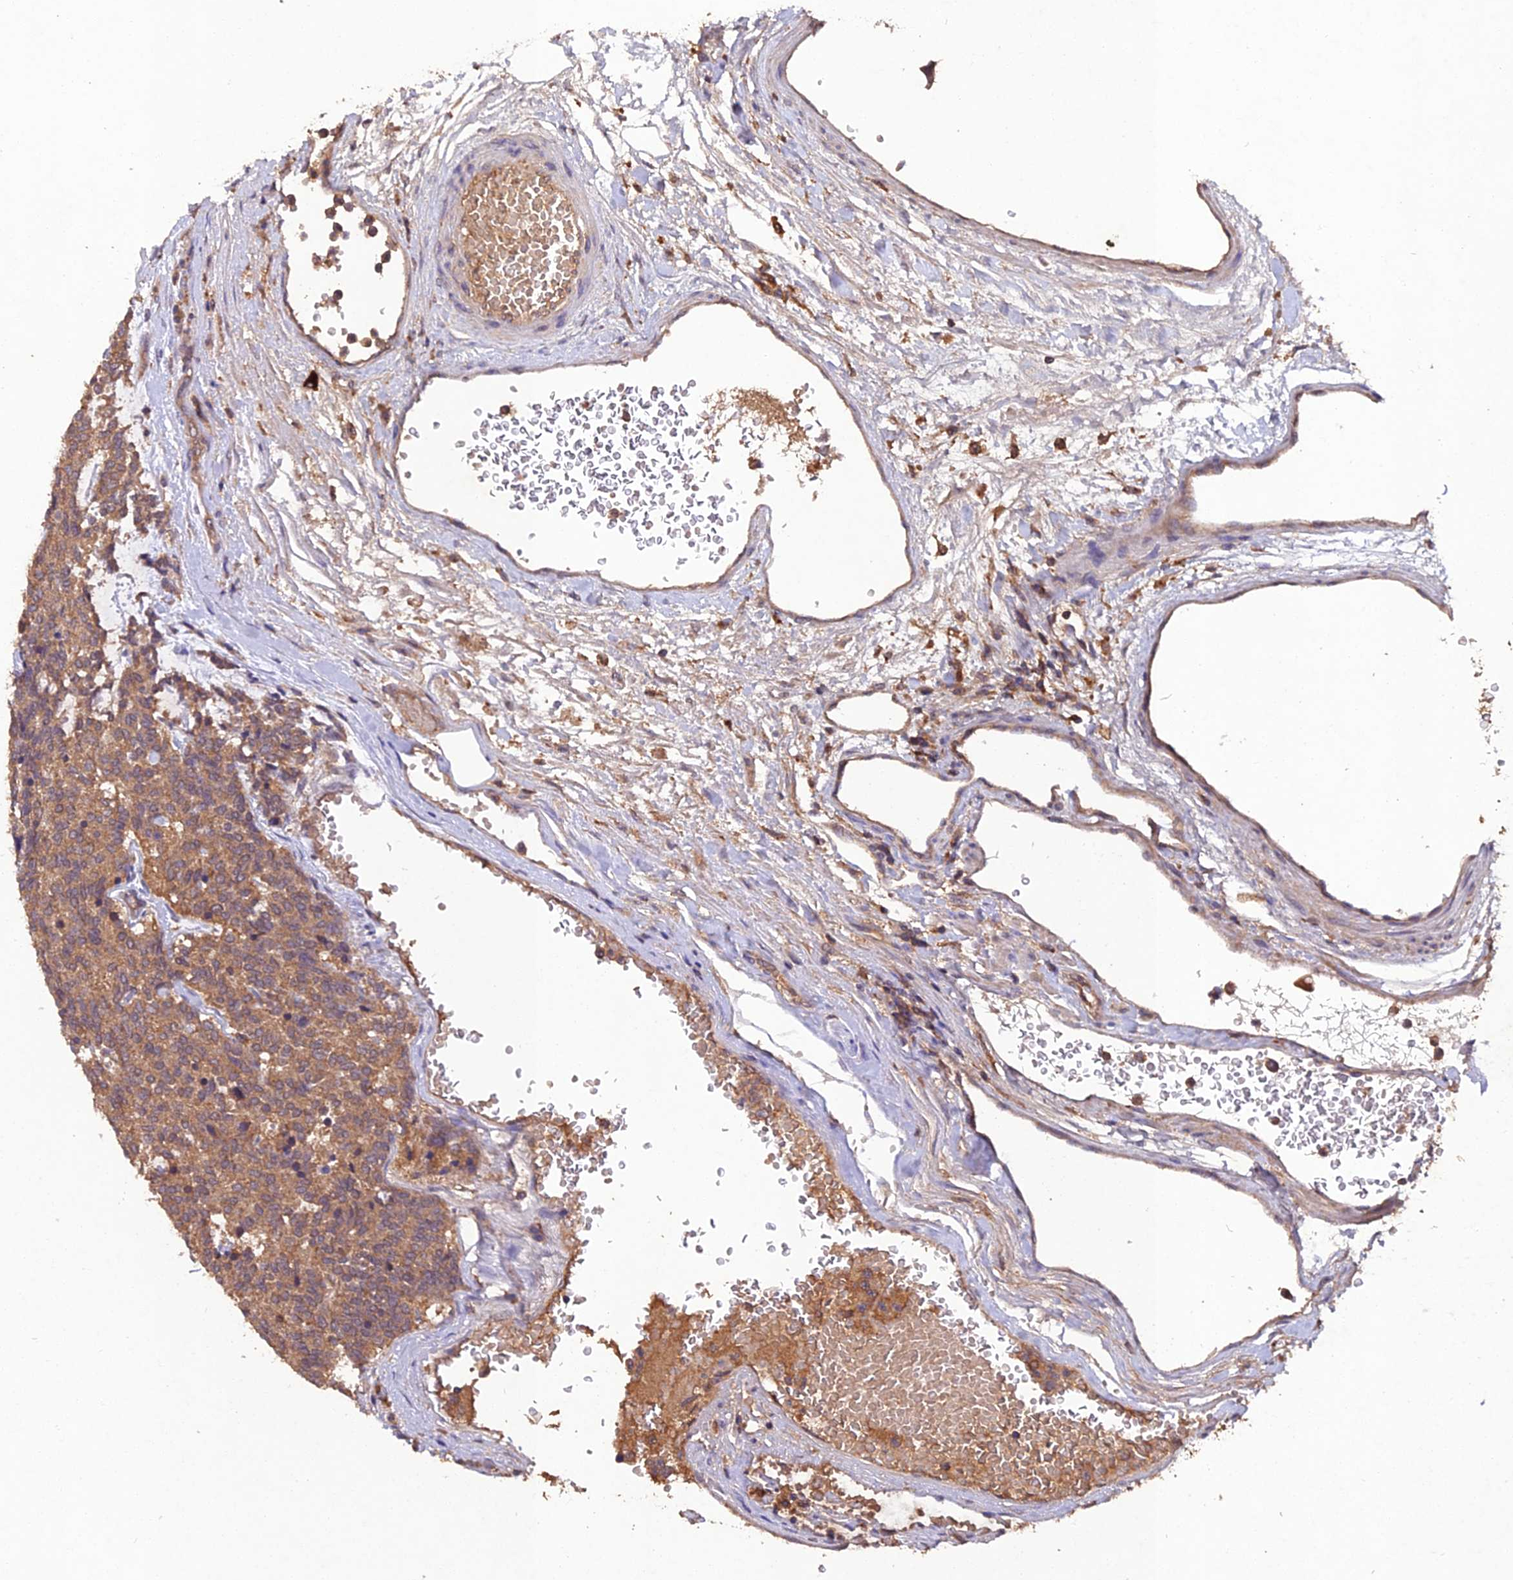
{"staining": {"intensity": "moderate", "quantity": ">75%", "location": "cytoplasmic/membranous"}, "tissue": "carcinoid", "cell_type": "Tumor cells", "image_type": "cancer", "snomed": [{"axis": "morphology", "description": "Carcinoid, malignant, NOS"}, {"axis": "topography", "description": "Pancreas"}], "caption": "Carcinoid tissue exhibits moderate cytoplasmic/membranous positivity in approximately >75% of tumor cells, visualized by immunohistochemistry.", "gene": "TMEM258", "patient": {"sex": "female", "age": 54}}